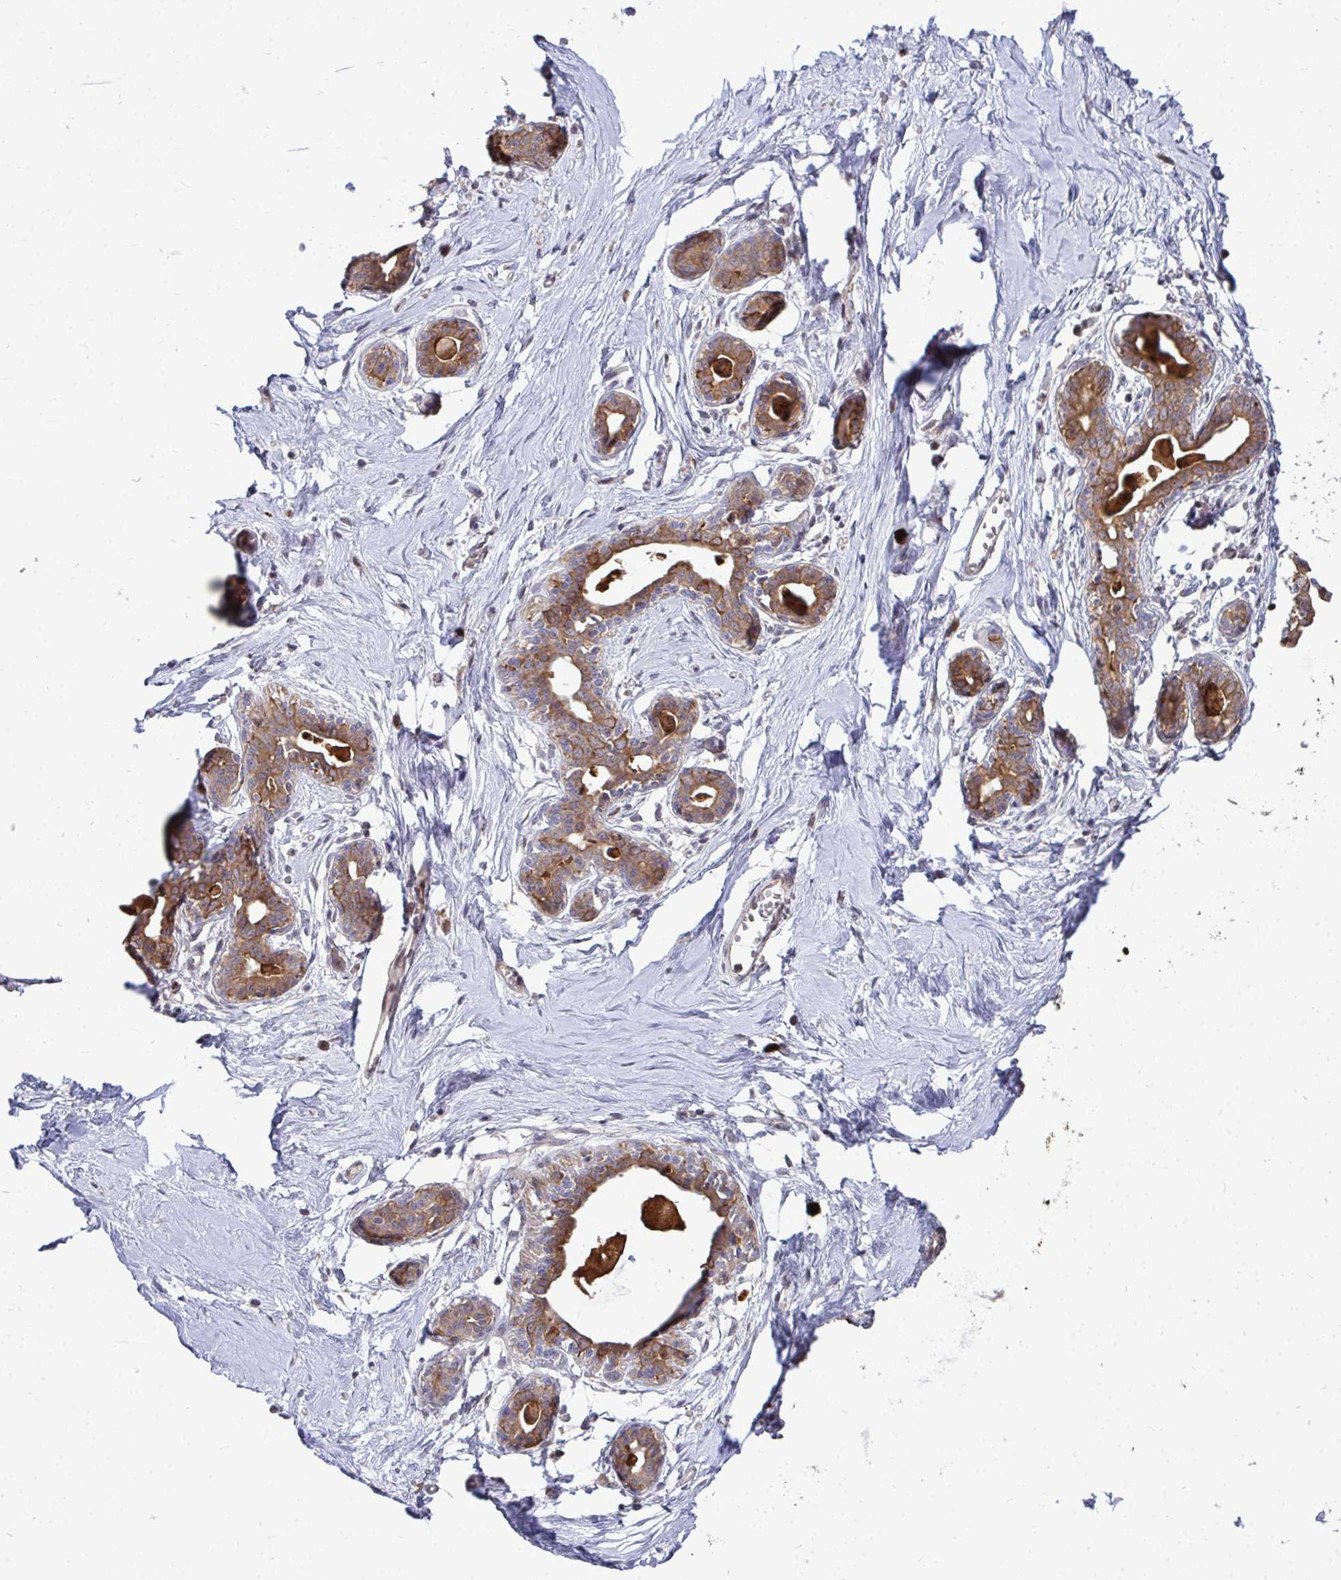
{"staining": {"intensity": "negative", "quantity": "none", "location": "none"}, "tissue": "breast", "cell_type": "Adipocytes", "image_type": "normal", "snomed": [{"axis": "morphology", "description": "Normal tissue, NOS"}, {"axis": "topography", "description": "Breast"}], "caption": "There is no significant staining in adipocytes of breast. (Stains: DAB (3,3'-diaminobenzidine) immunohistochemistry (IHC) with hematoxylin counter stain, Microscopy: brightfield microscopy at high magnification).", "gene": "TRIM44", "patient": {"sex": "female", "age": 45}}